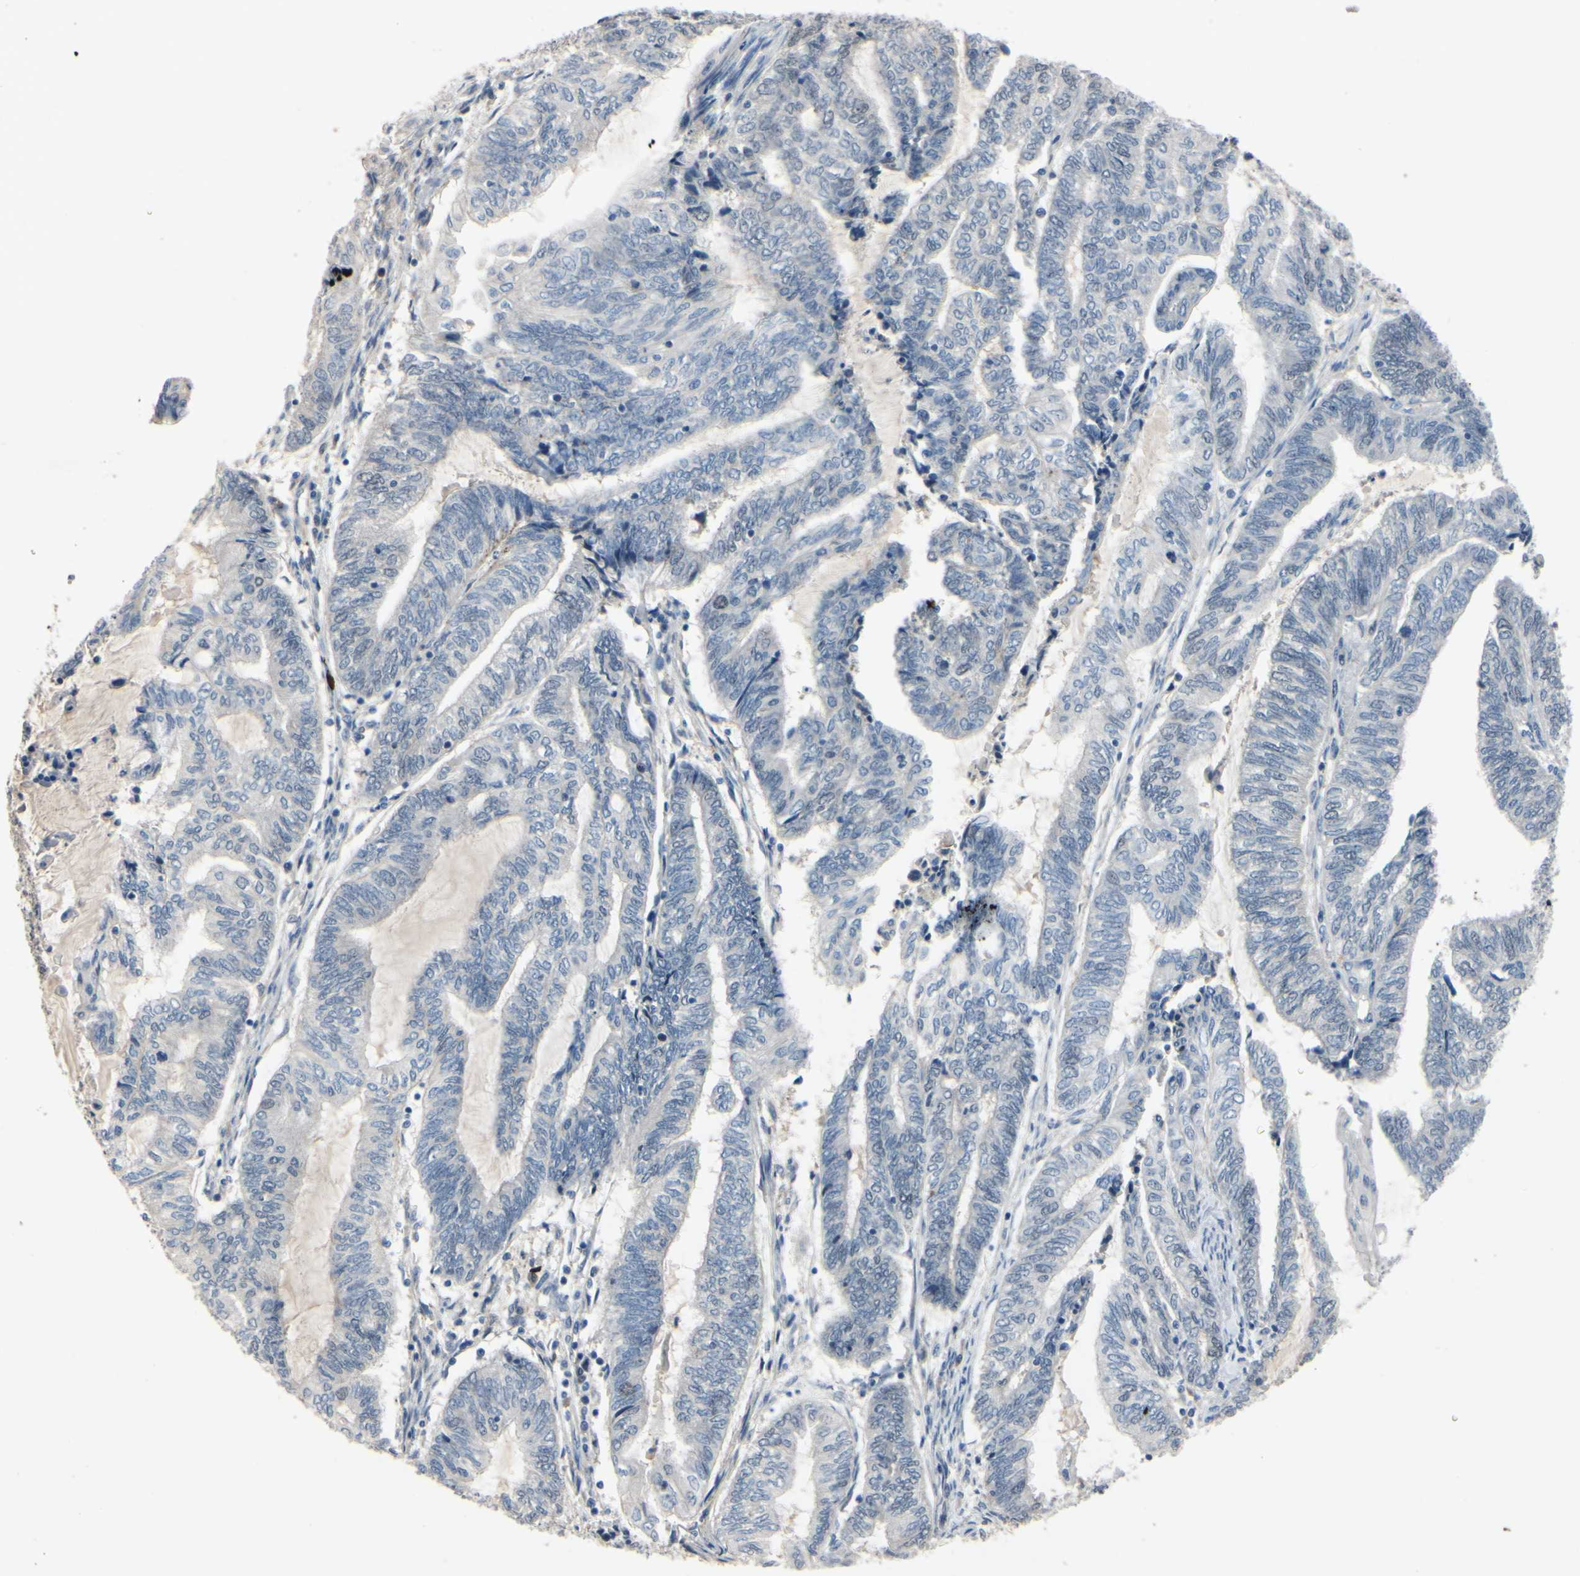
{"staining": {"intensity": "negative", "quantity": "none", "location": "none"}, "tissue": "endometrial cancer", "cell_type": "Tumor cells", "image_type": "cancer", "snomed": [{"axis": "morphology", "description": "Adenocarcinoma, NOS"}, {"axis": "topography", "description": "Uterus"}, {"axis": "topography", "description": "Endometrium"}], "caption": "Immunohistochemistry micrograph of neoplastic tissue: human endometrial cancer stained with DAB exhibits no significant protein staining in tumor cells. (Stains: DAB (3,3'-diaminobenzidine) immunohistochemistry (IHC) with hematoxylin counter stain, Microscopy: brightfield microscopy at high magnification).", "gene": "LHX9", "patient": {"sex": "female", "age": 70}}